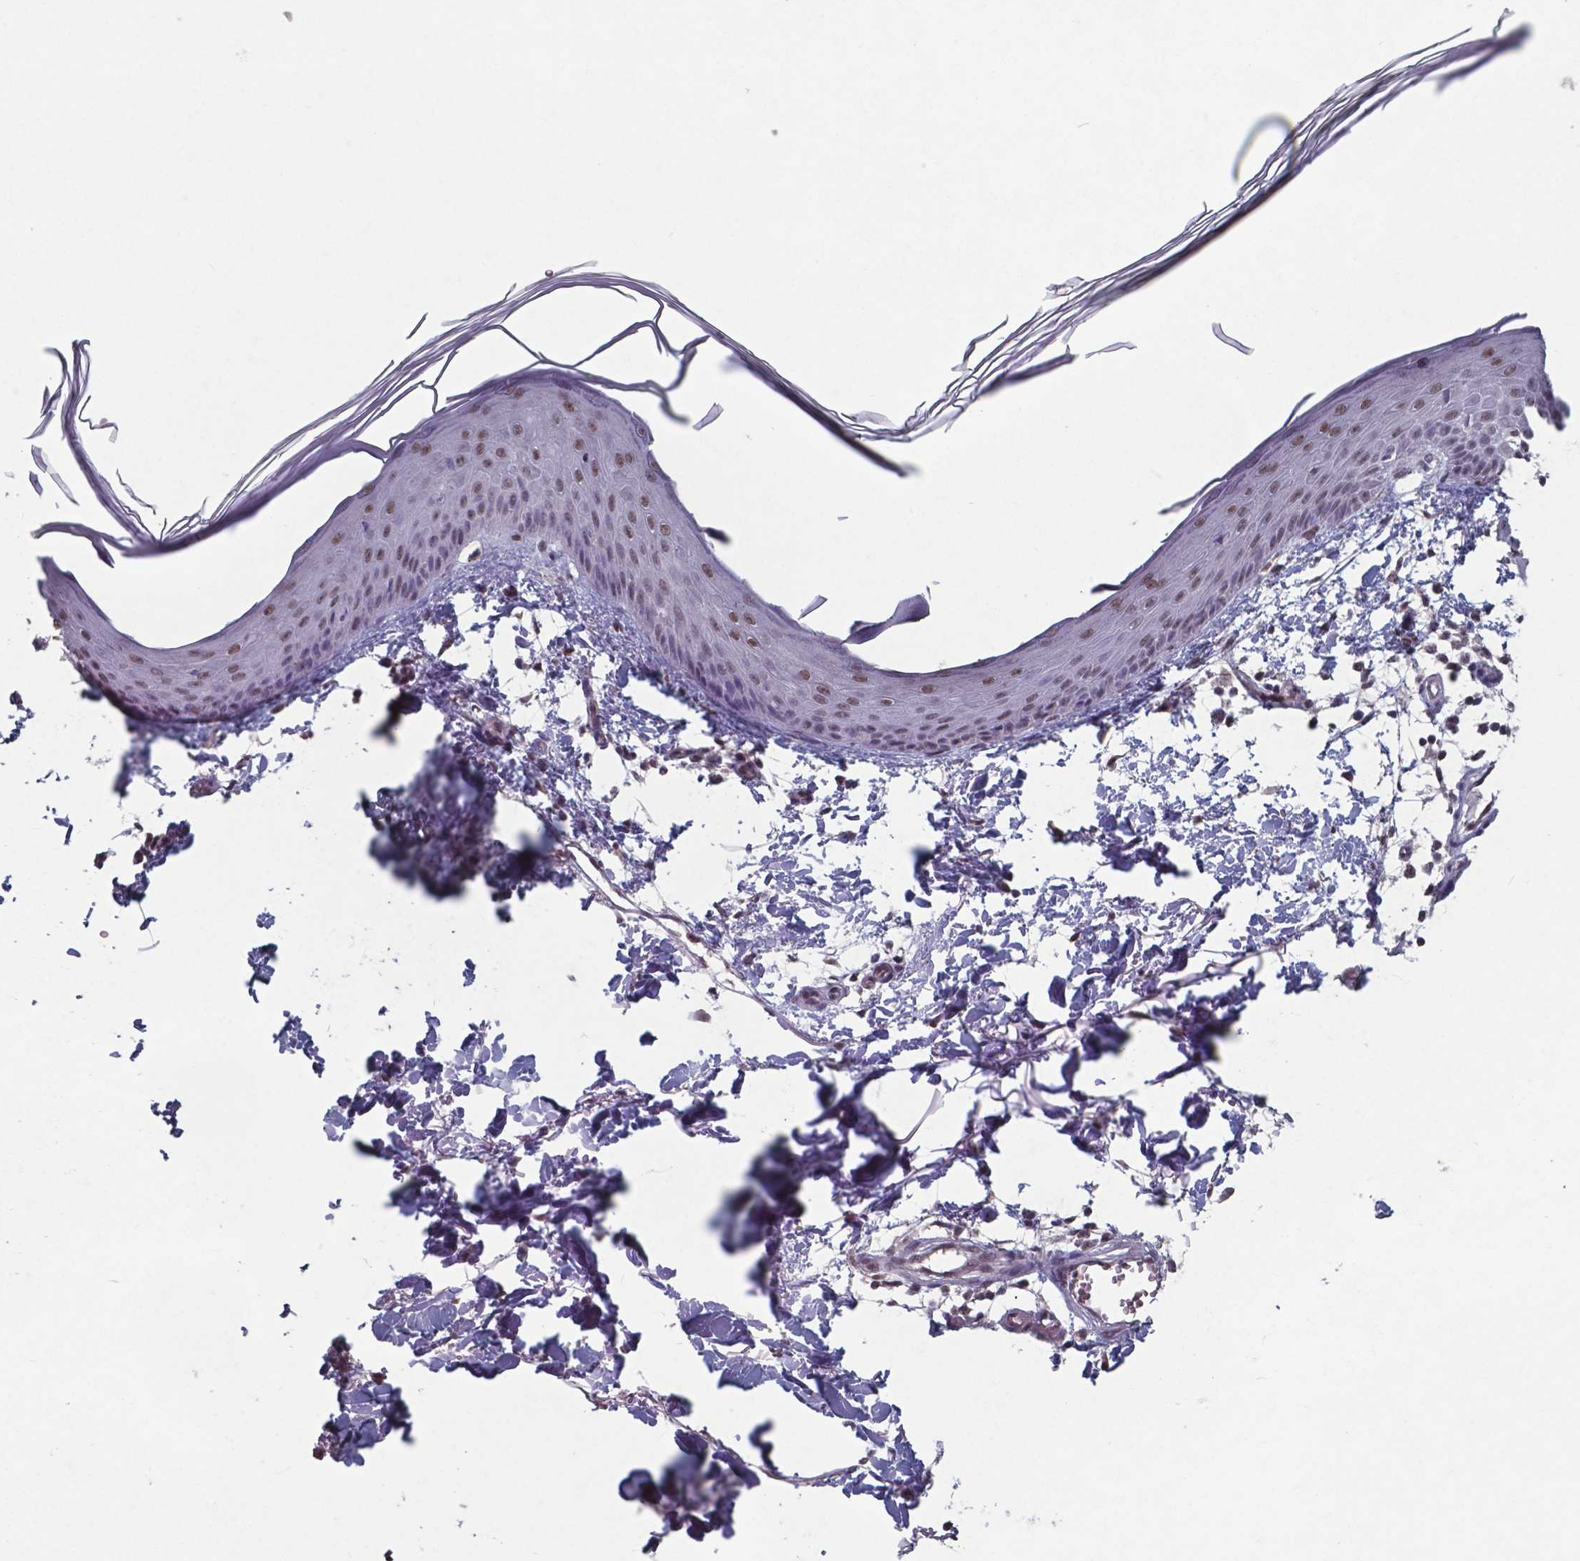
{"staining": {"intensity": "moderate", "quantity": "25%-75%", "location": "nuclear"}, "tissue": "skin", "cell_type": "Fibroblasts", "image_type": "normal", "snomed": [{"axis": "morphology", "description": "Normal tissue, NOS"}, {"axis": "topography", "description": "Skin"}], "caption": "Skin stained with immunohistochemistry demonstrates moderate nuclear staining in about 25%-75% of fibroblasts.", "gene": "UBA1", "patient": {"sex": "female", "age": 62}}